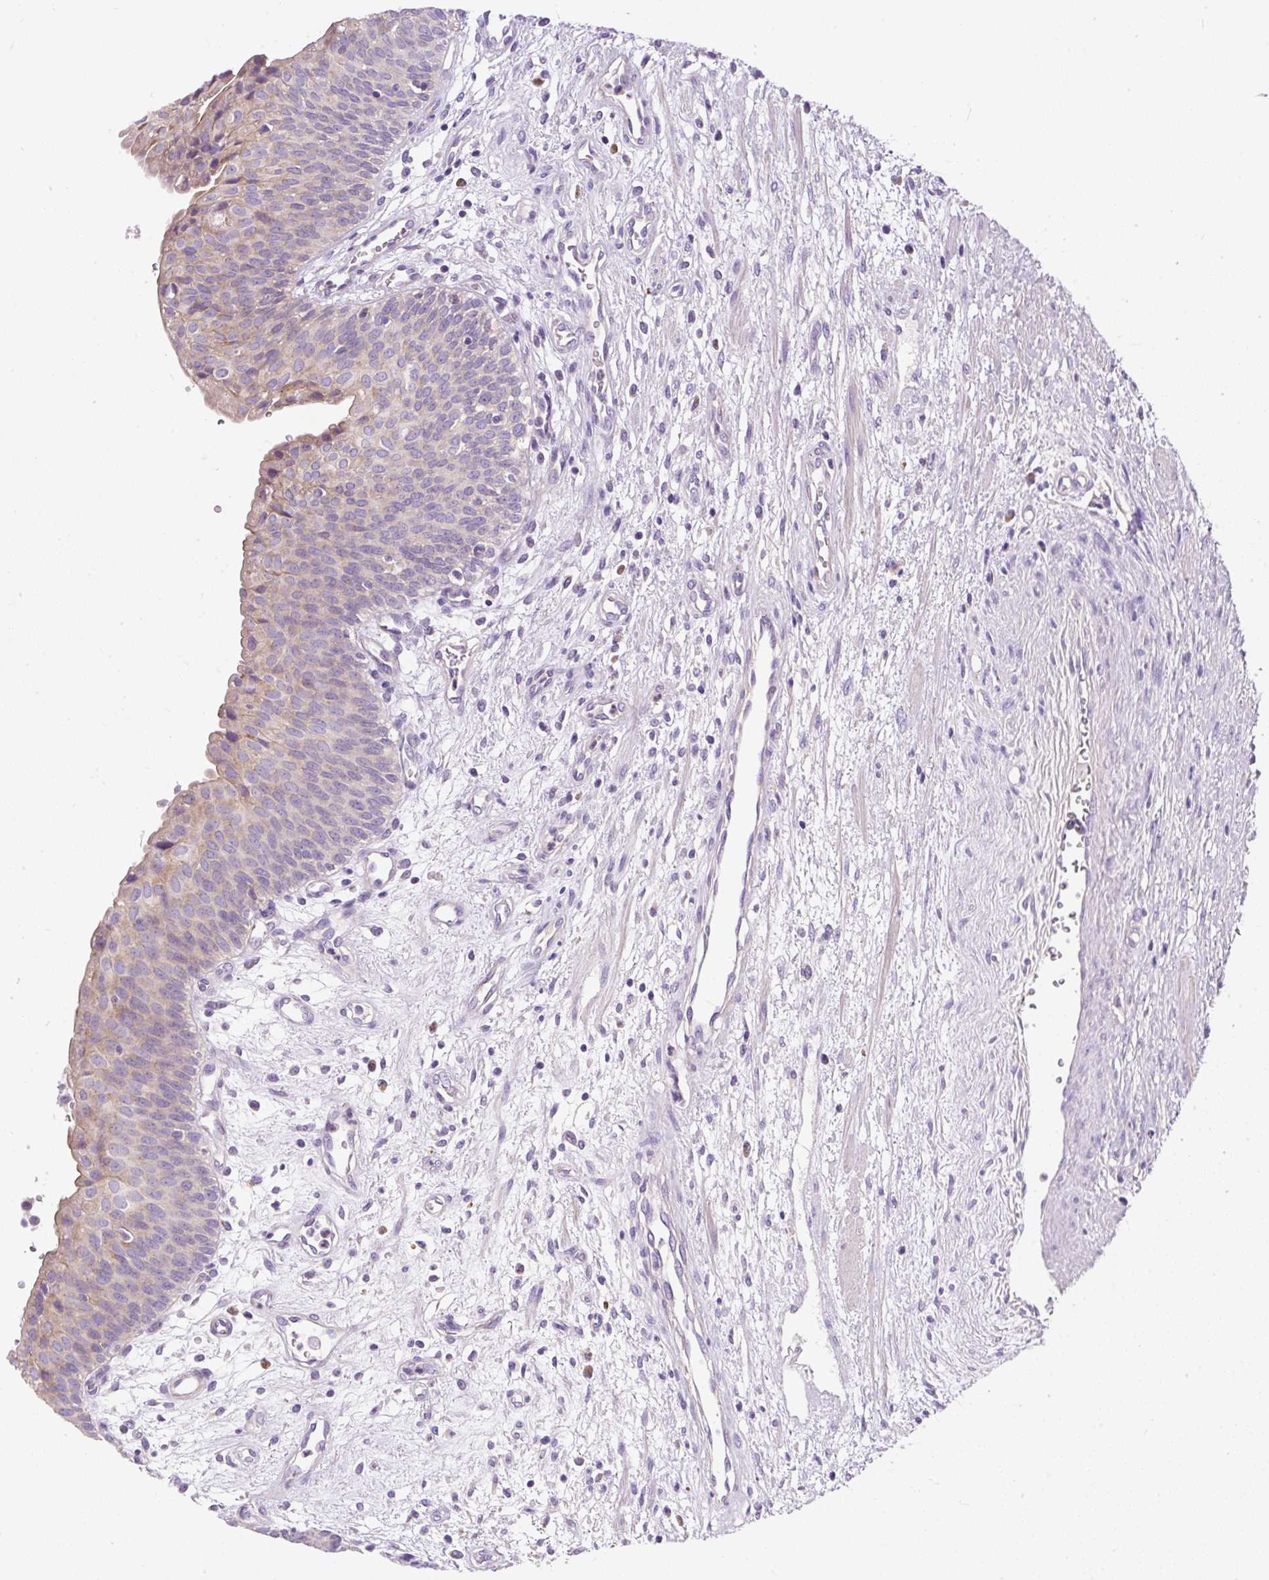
{"staining": {"intensity": "moderate", "quantity": "<25%", "location": "cytoplasmic/membranous"}, "tissue": "urinary bladder", "cell_type": "Urothelial cells", "image_type": "normal", "snomed": [{"axis": "morphology", "description": "Normal tissue, NOS"}, {"axis": "topography", "description": "Urinary bladder"}], "caption": "Protein expression analysis of unremarkable human urinary bladder reveals moderate cytoplasmic/membranous staining in about <25% of urothelial cells.", "gene": "SUSD5", "patient": {"sex": "male", "age": 55}}